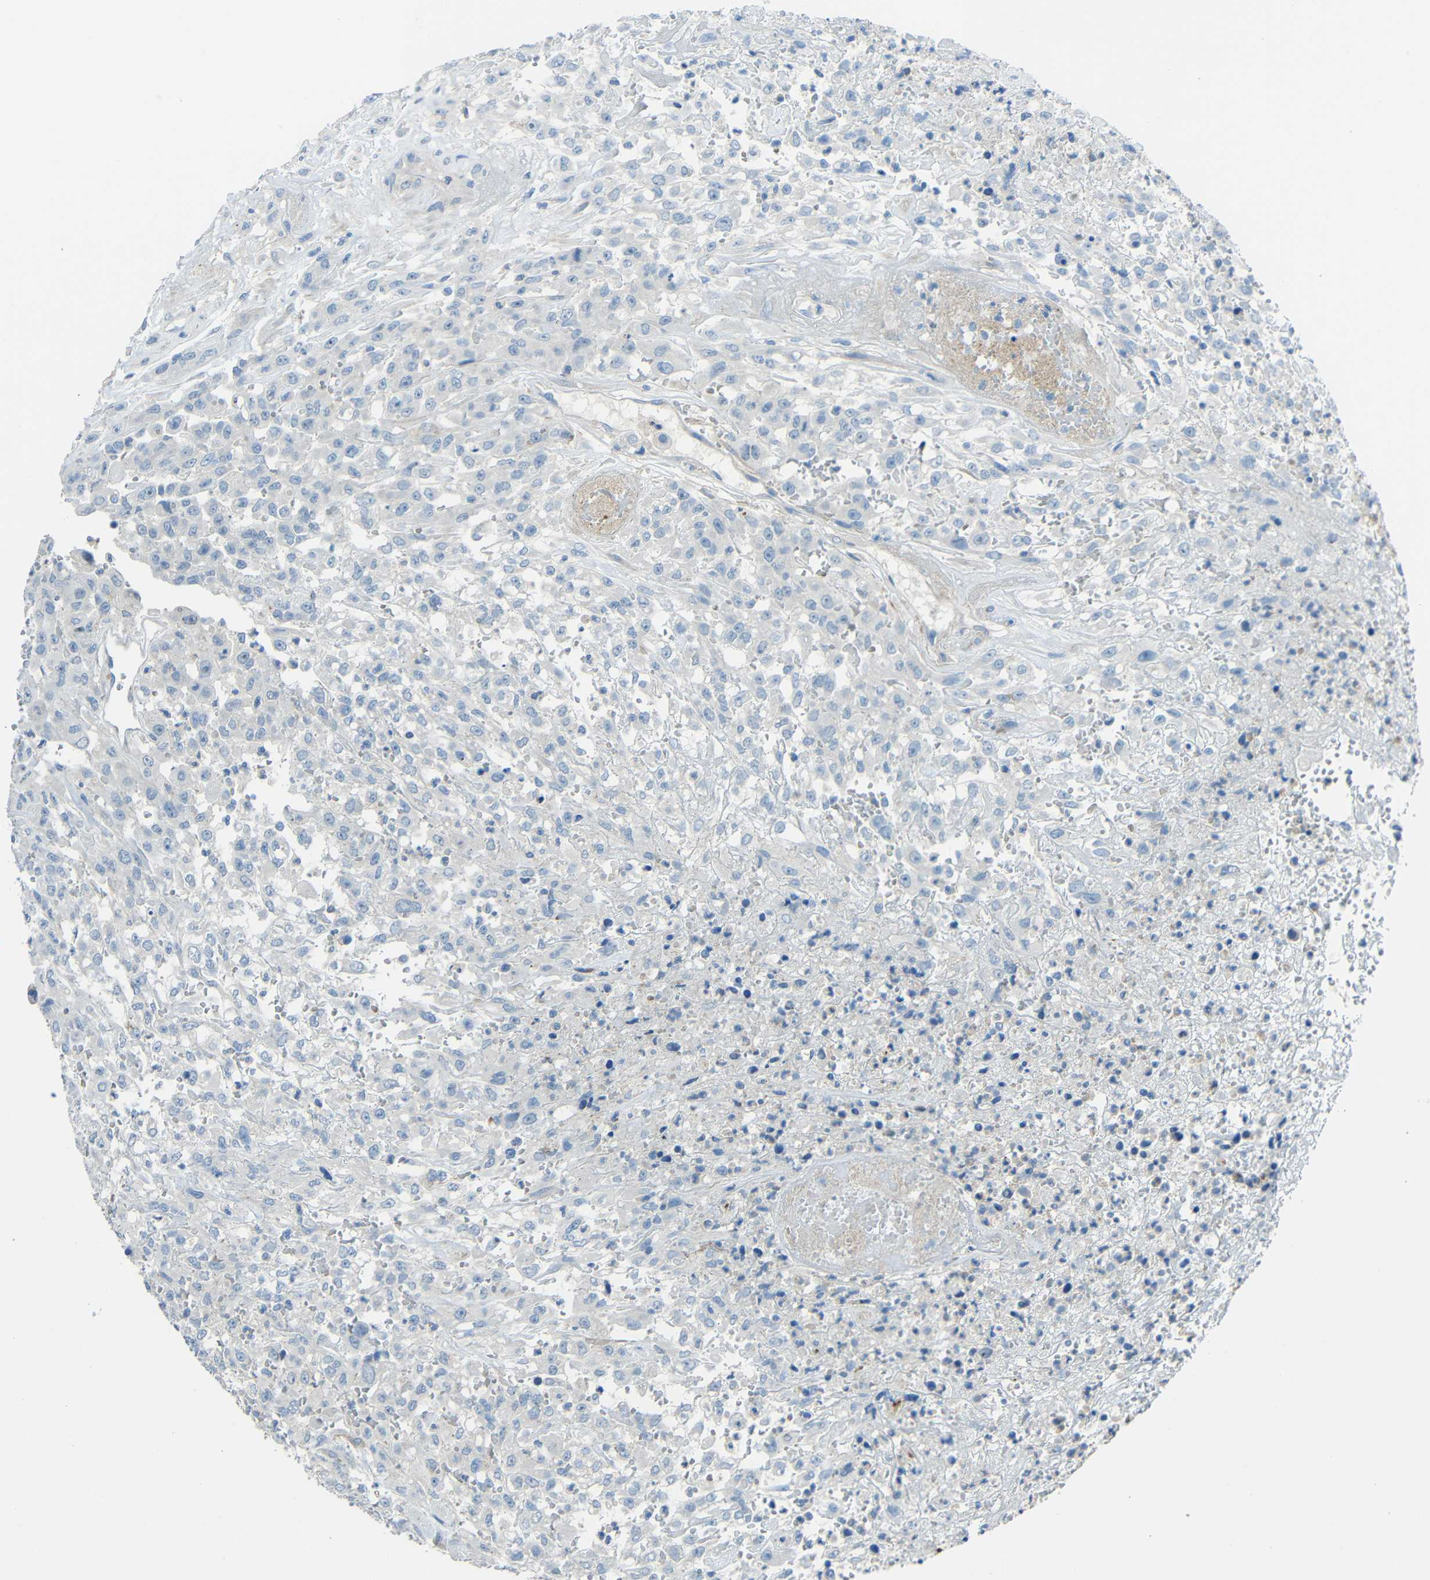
{"staining": {"intensity": "negative", "quantity": "none", "location": "none"}, "tissue": "urothelial cancer", "cell_type": "Tumor cells", "image_type": "cancer", "snomed": [{"axis": "morphology", "description": "Urothelial carcinoma, High grade"}, {"axis": "topography", "description": "Urinary bladder"}], "caption": "DAB (3,3'-diaminobenzidine) immunohistochemical staining of high-grade urothelial carcinoma exhibits no significant expression in tumor cells.", "gene": "DCLK1", "patient": {"sex": "male", "age": 46}}